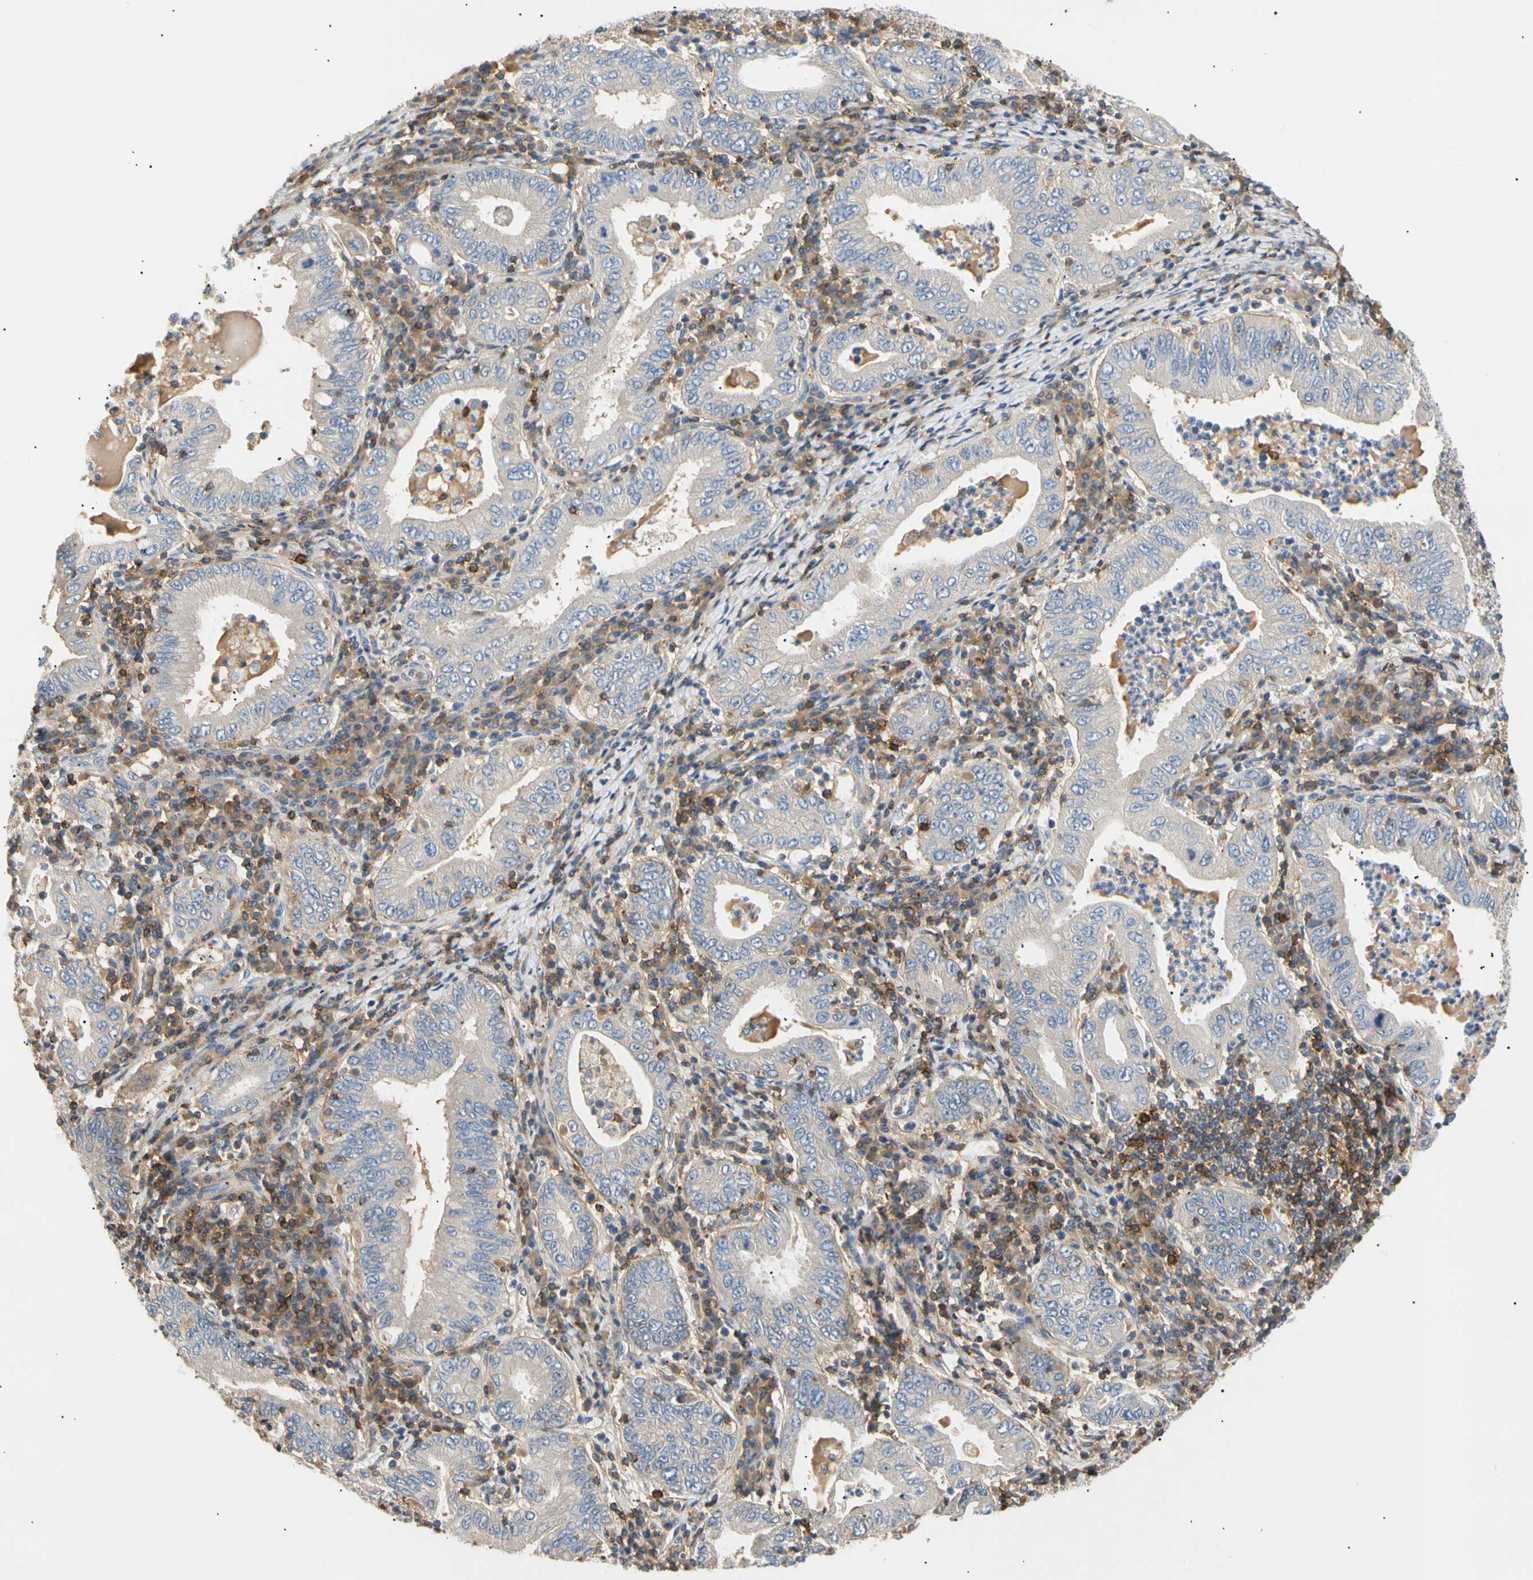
{"staining": {"intensity": "negative", "quantity": "none", "location": "none"}, "tissue": "stomach cancer", "cell_type": "Tumor cells", "image_type": "cancer", "snomed": [{"axis": "morphology", "description": "Normal tissue, NOS"}, {"axis": "morphology", "description": "Adenocarcinoma, NOS"}, {"axis": "topography", "description": "Esophagus"}, {"axis": "topography", "description": "Stomach, upper"}, {"axis": "topography", "description": "Peripheral nerve tissue"}], "caption": "Stomach adenocarcinoma stained for a protein using immunohistochemistry demonstrates no expression tumor cells.", "gene": "TNFRSF18", "patient": {"sex": "male", "age": 62}}